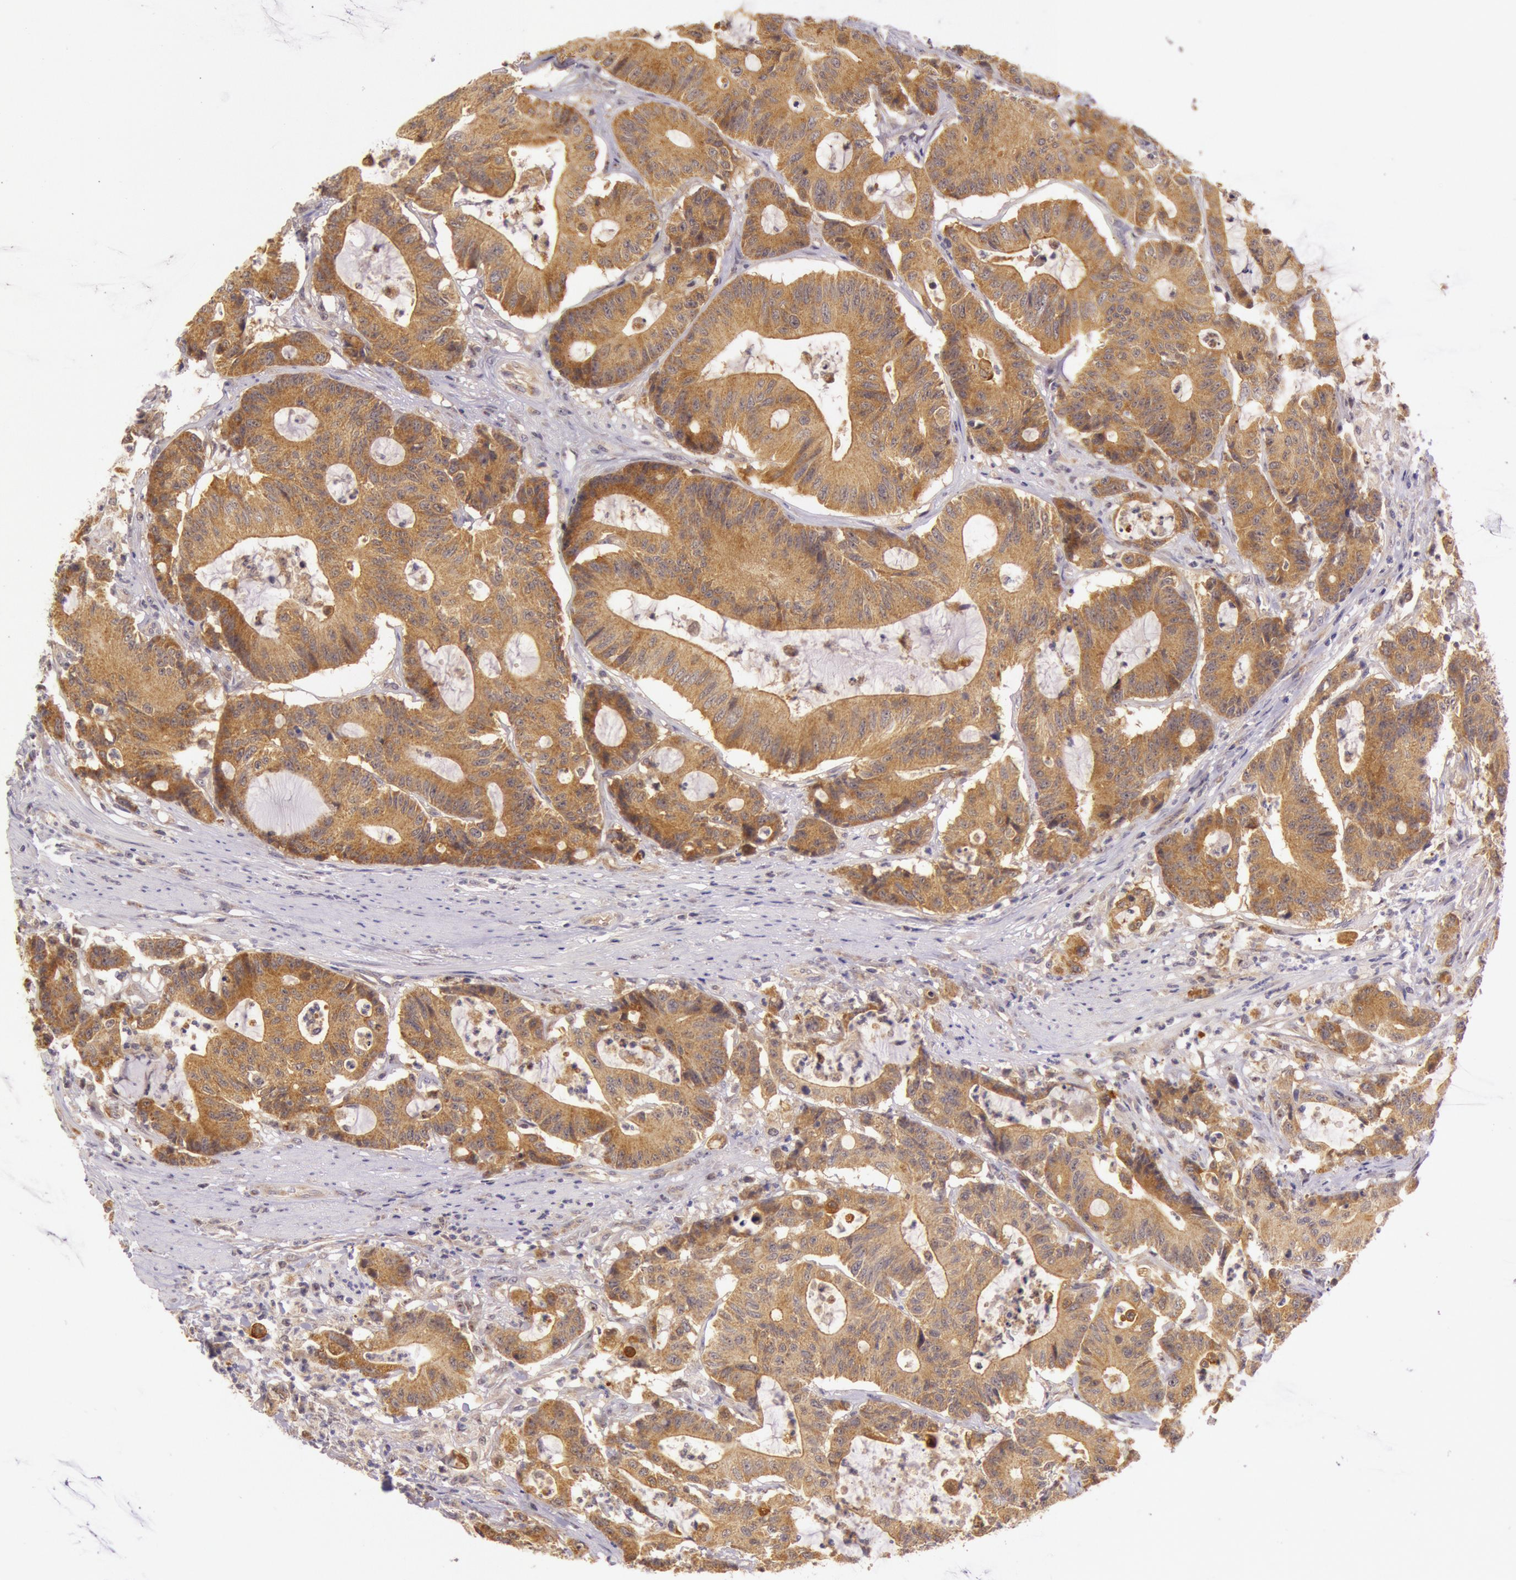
{"staining": {"intensity": "strong", "quantity": ">75%", "location": "cytoplasmic/membranous"}, "tissue": "colorectal cancer", "cell_type": "Tumor cells", "image_type": "cancer", "snomed": [{"axis": "morphology", "description": "Adenocarcinoma, NOS"}, {"axis": "topography", "description": "Colon"}], "caption": "Brown immunohistochemical staining in human colorectal adenocarcinoma shows strong cytoplasmic/membranous positivity in approximately >75% of tumor cells.", "gene": "CDK16", "patient": {"sex": "female", "age": 84}}